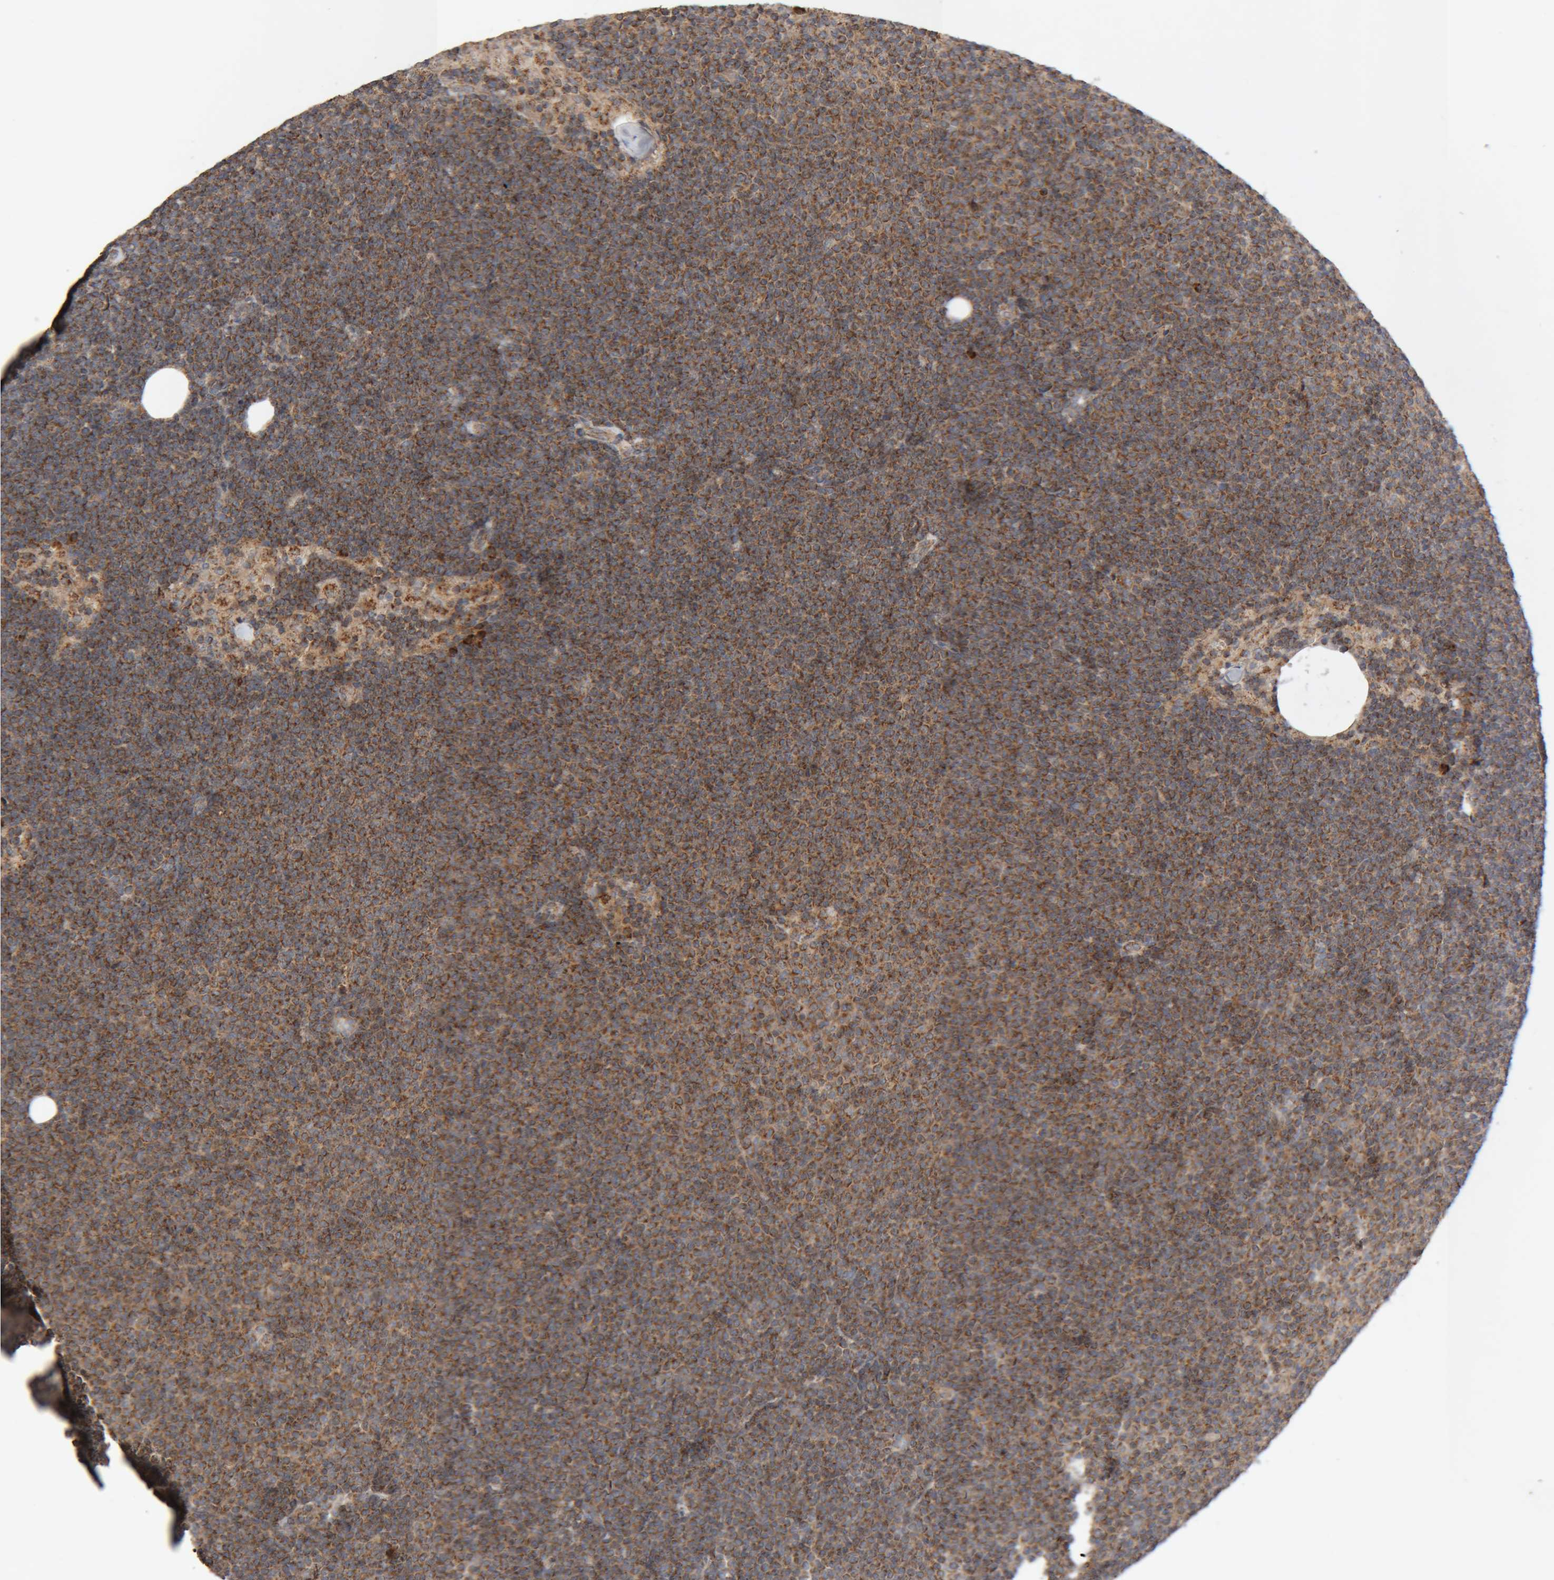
{"staining": {"intensity": "strong", "quantity": ">75%", "location": "cytoplasmic/membranous"}, "tissue": "lymphoma", "cell_type": "Tumor cells", "image_type": "cancer", "snomed": [{"axis": "morphology", "description": "Malignant lymphoma, non-Hodgkin's type, Low grade"}, {"axis": "topography", "description": "Lymph node"}], "caption": "An immunohistochemistry photomicrograph of tumor tissue is shown. Protein staining in brown highlights strong cytoplasmic/membranous positivity in lymphoma within tumor cells.", "gene": "KIF21B", "patient": {"sex": "female", "age": 53}}